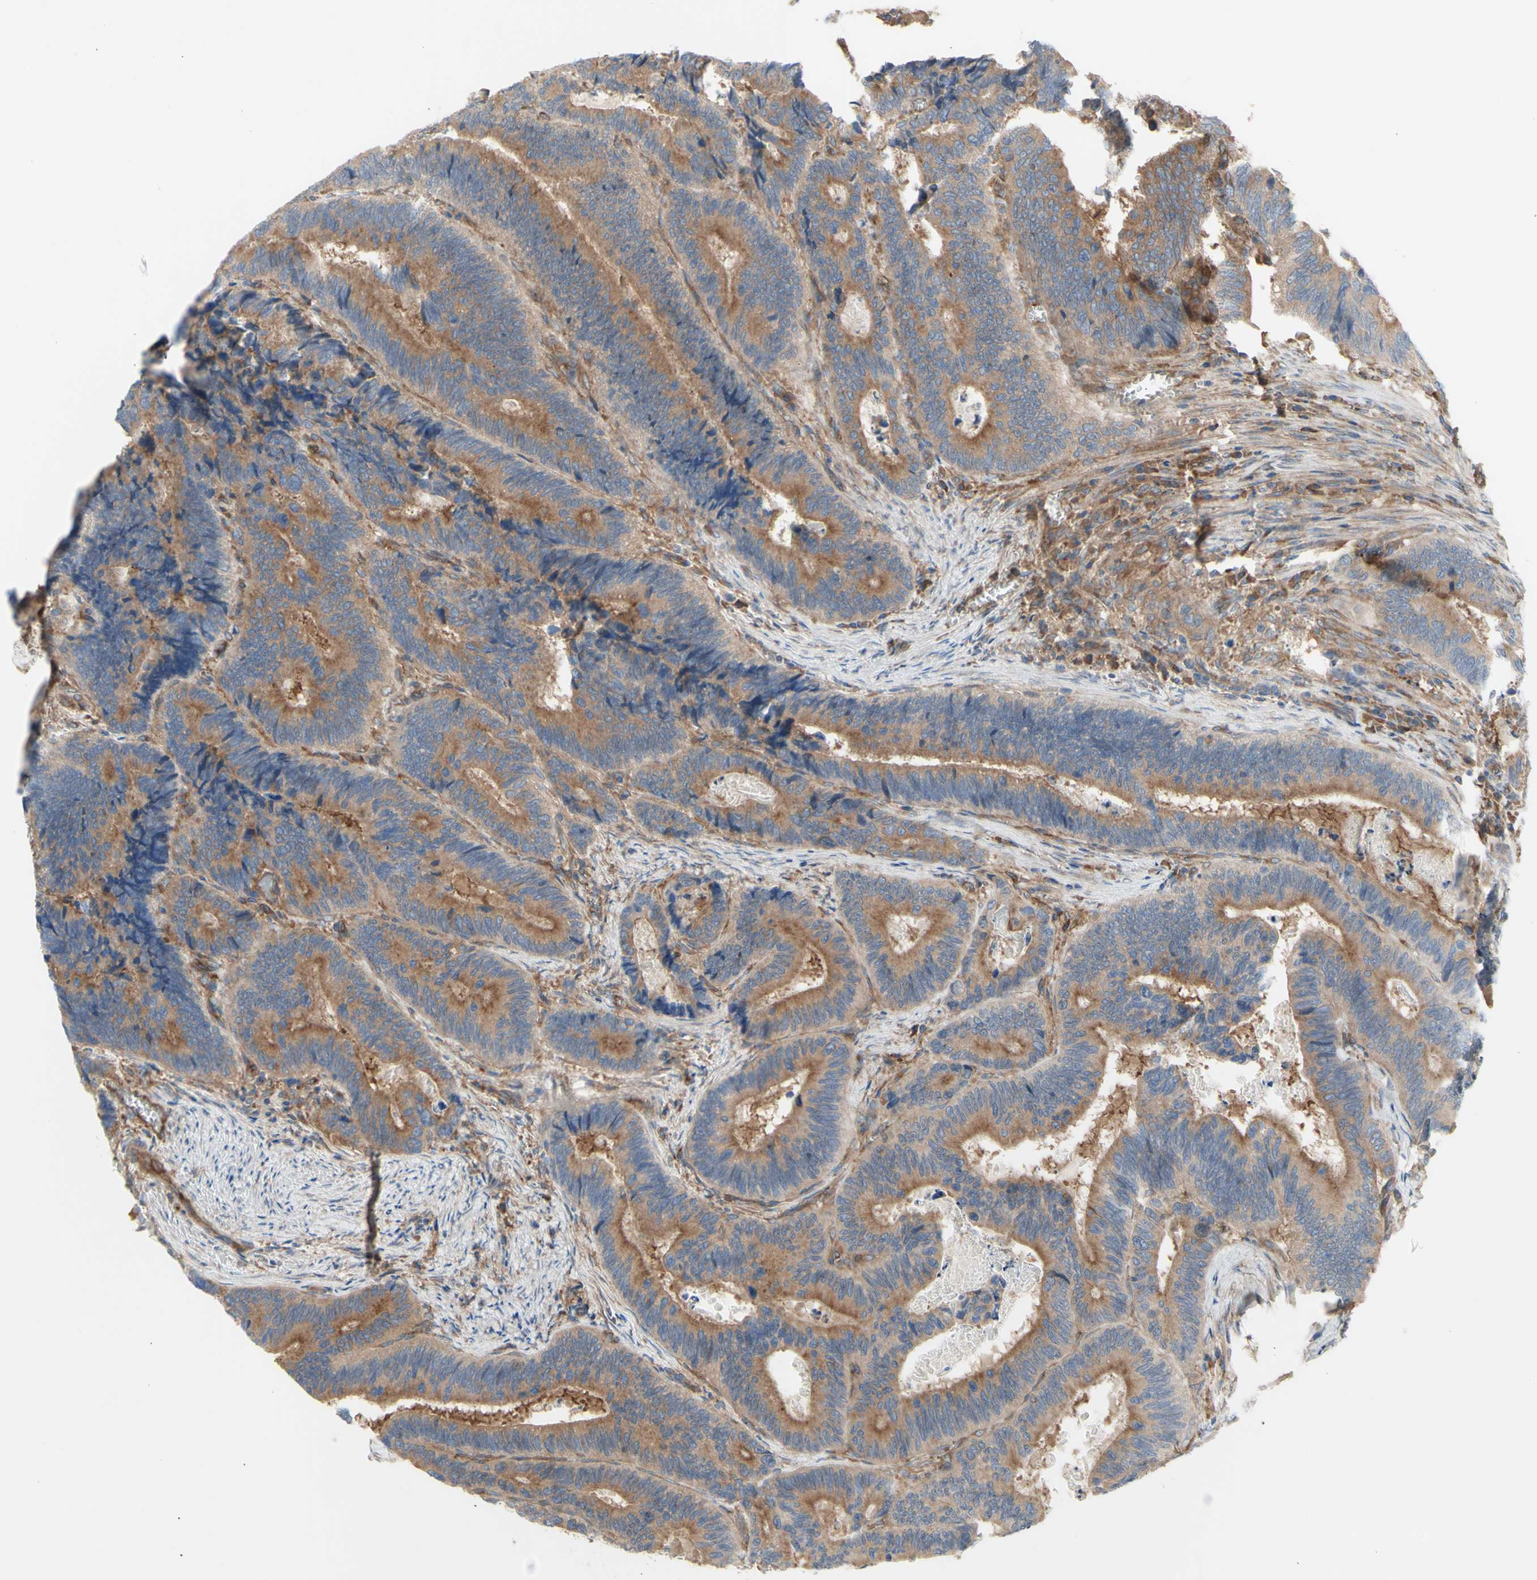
{"staining": {"intensity": "moderate", "quantity": ">75%", "location": "cytoplasmic/membranous"}, "tissue": "colorectal cancer", "cell_type": "Tumor cells", "image_type": "cancer", "snomed": [{"axis": "morphology", "description": "Inflammation, NOS"}, {"axis": "morphology", "description": "Adenocarcinoma, NOS"}, {"axis": "topography", "description": "Colon"}], "caption": "This histopathology image exhibits IHC staining of colorectal cancer (adenocarcinoma), with medium moderate cytoplasmic/membranous expression in about >75% of tumor cells.", "gene": "KLC1", "patient": {"sex": "male", "age": 72}}